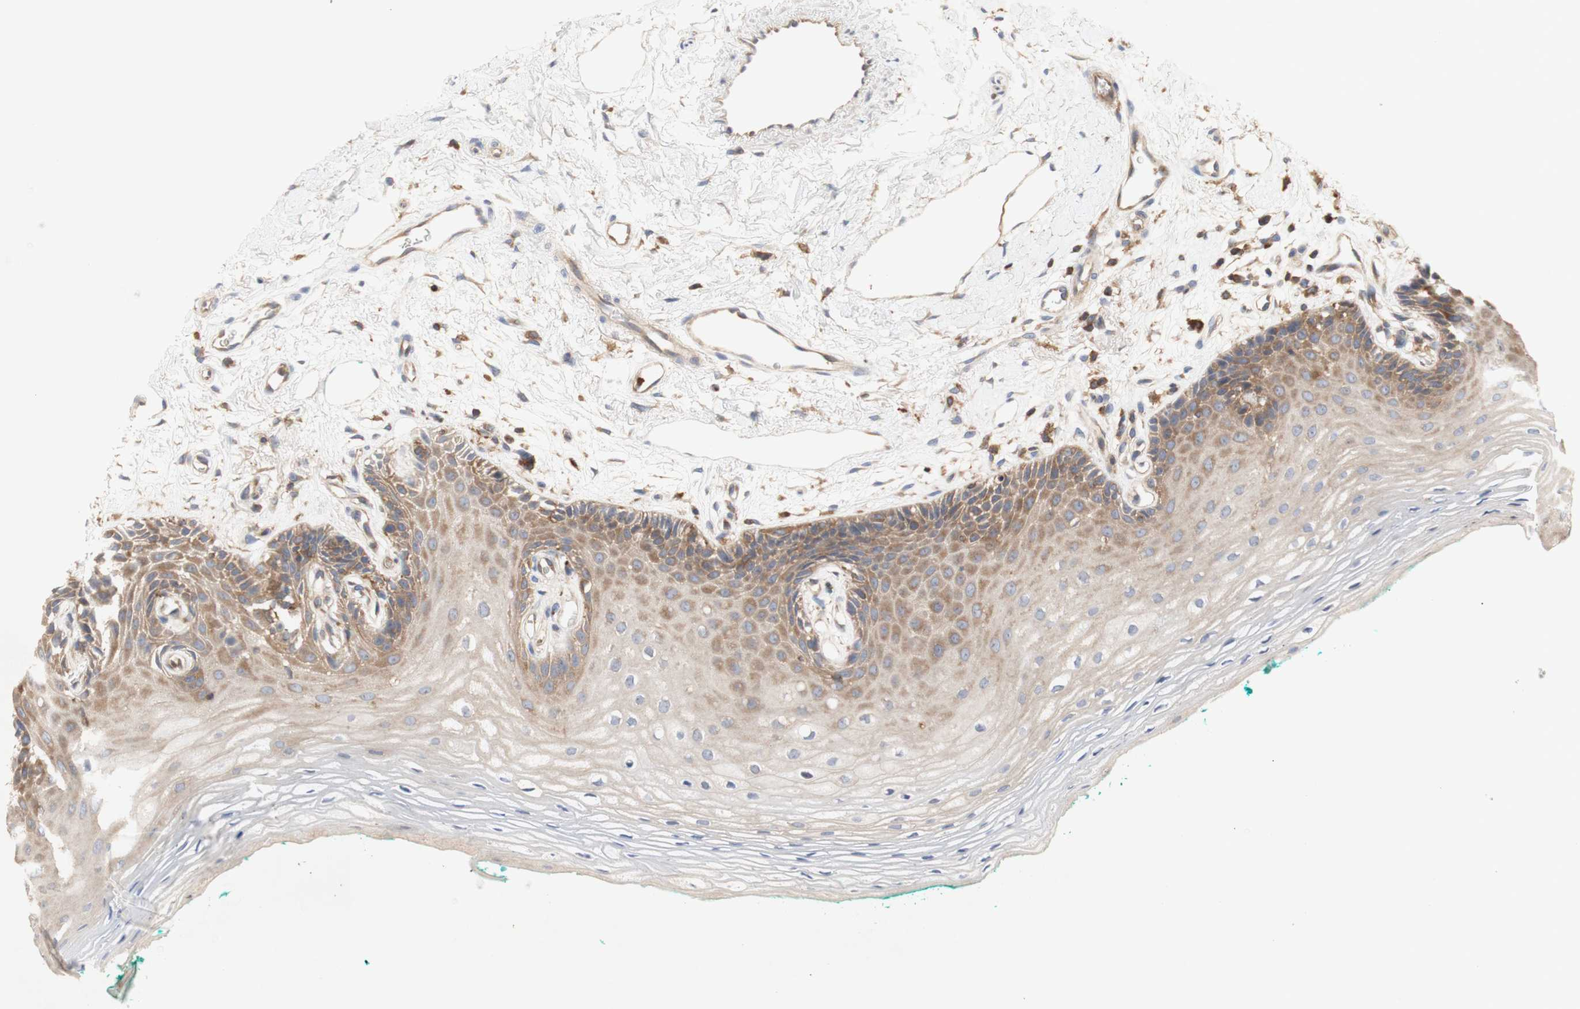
{"staining": {"intensity": "moderate", "quantity": "25%-75%", "location": "cytoplasmic/membranous"}, "tissue": "oral mucosa", "cell_type": "Squamous epithelial cells", "image_type": "normal", "snomed": [{"axis": "morphology", "description": "Normal tissue, NOS"}, {"axis": "topography", "description": "Skeletal muscle"}, {"axis": "topography", "description": "Oral tissue"}, {"axis": "topography", "description": "Peripheral nerve tissue"}], "caption": "Protein expression analysis of normal human oral mucosa reveals moderate cytoplasmic/membranous staining in about 25%-75% of squamous epithelial cells. (DAB = brown stain, brightfield microscopy at high magnification).", "gene": "IKBKG", "patient": {"sex": "female", "age": 84}}